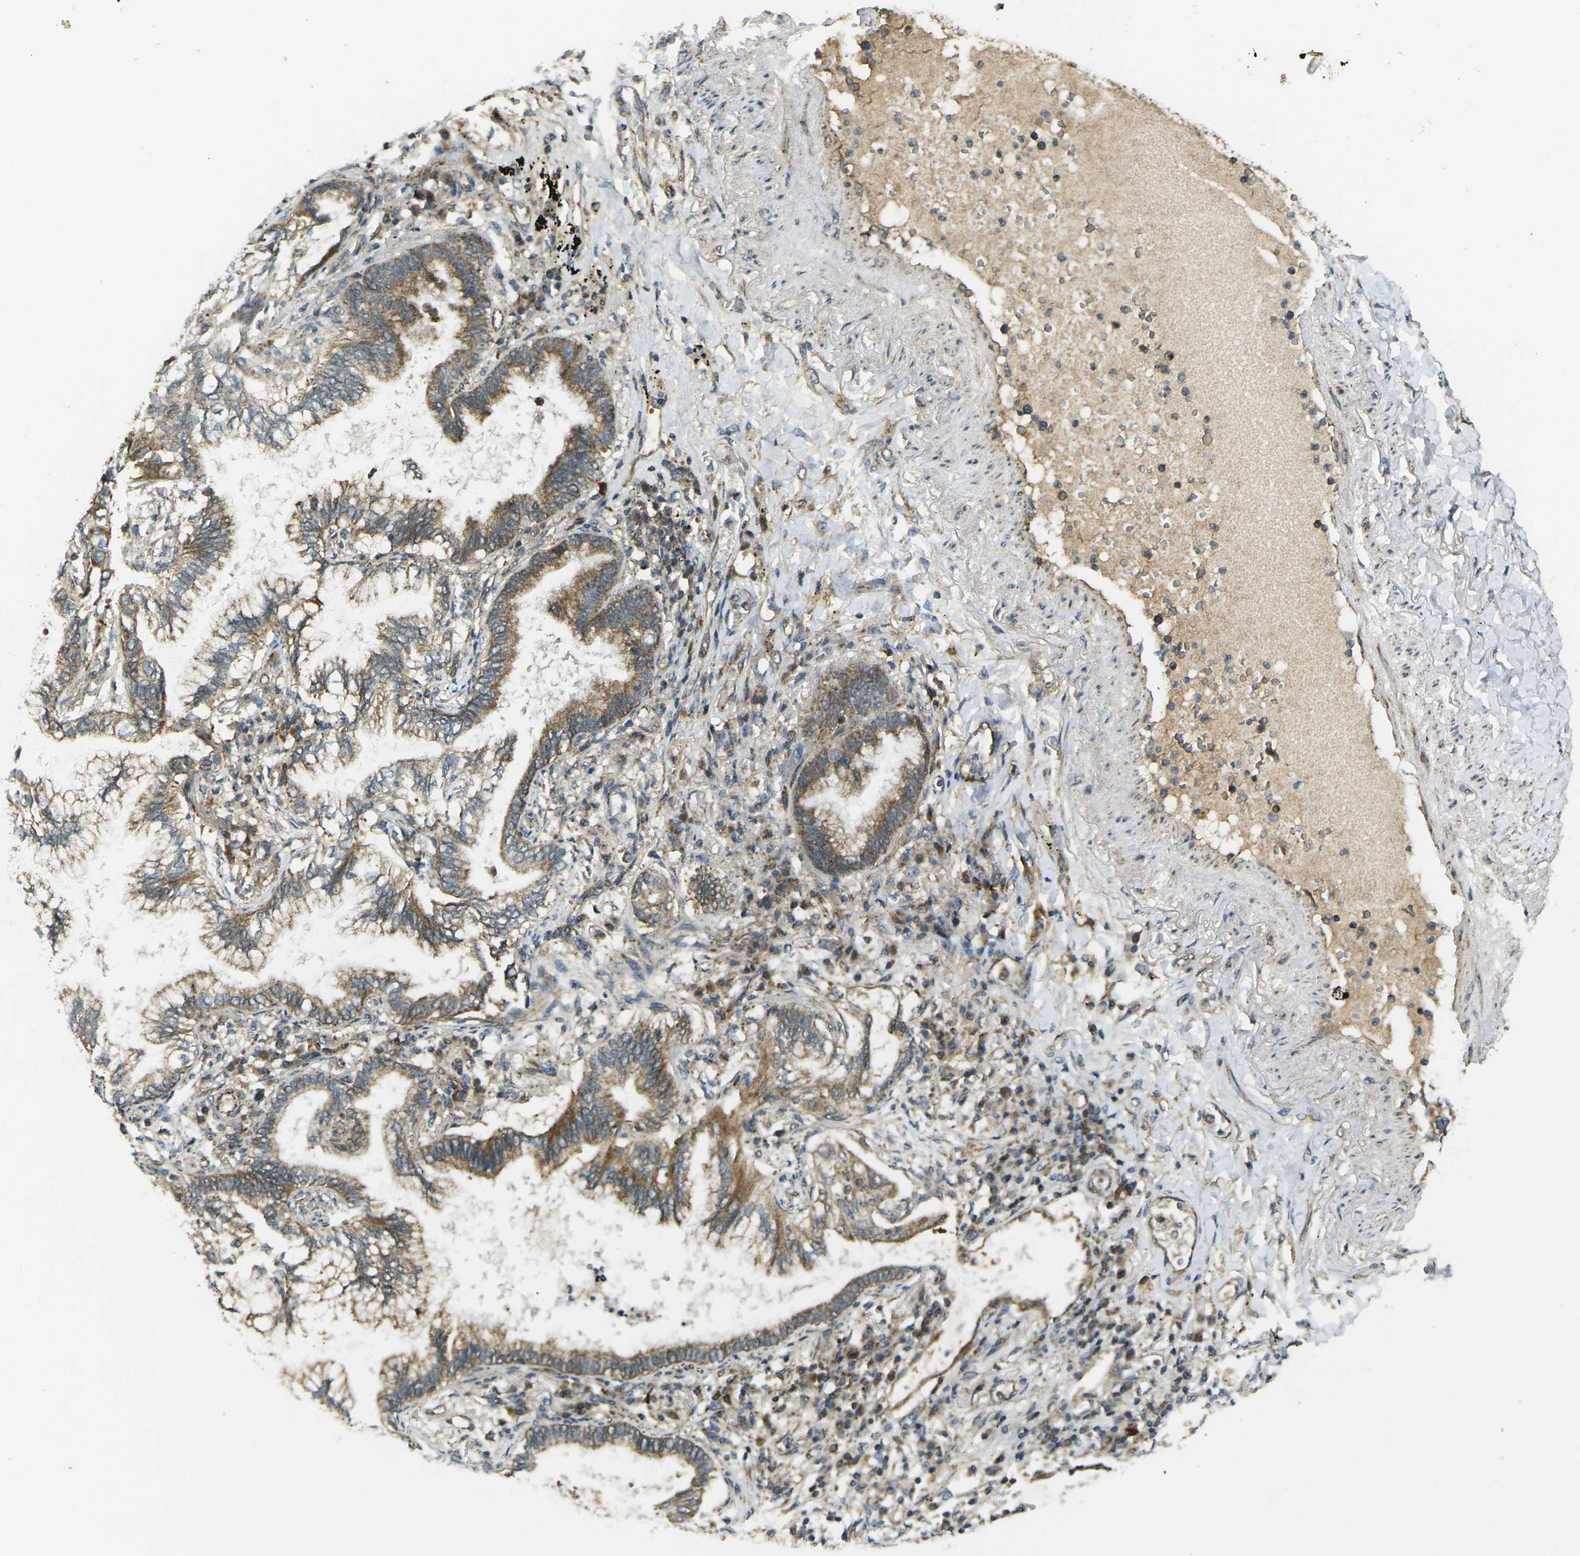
{"staining": {"intensity": "moderate", "quantity": ">75%", "location": "cytoplasmic/membranous"}, "tissue": "lung cancer", "cell_type": "Tumor cells", "image_type": "cancer", "snomed": [{"axis": "morphology", "description": "Normal tissue, NOS"}, {"axis": "morphology", "description": "Adenocarcinoma, NOS"}, {"axis": "topography", "description": "Bronchus"}, {"axis": "topography", "description": "Lung"}], "caption": "Lung cancer stained with a protein marker shows moderate staining in tumor cells.", "gene": "IGF1R", "patient": {"sex": "female", "age": 70}}